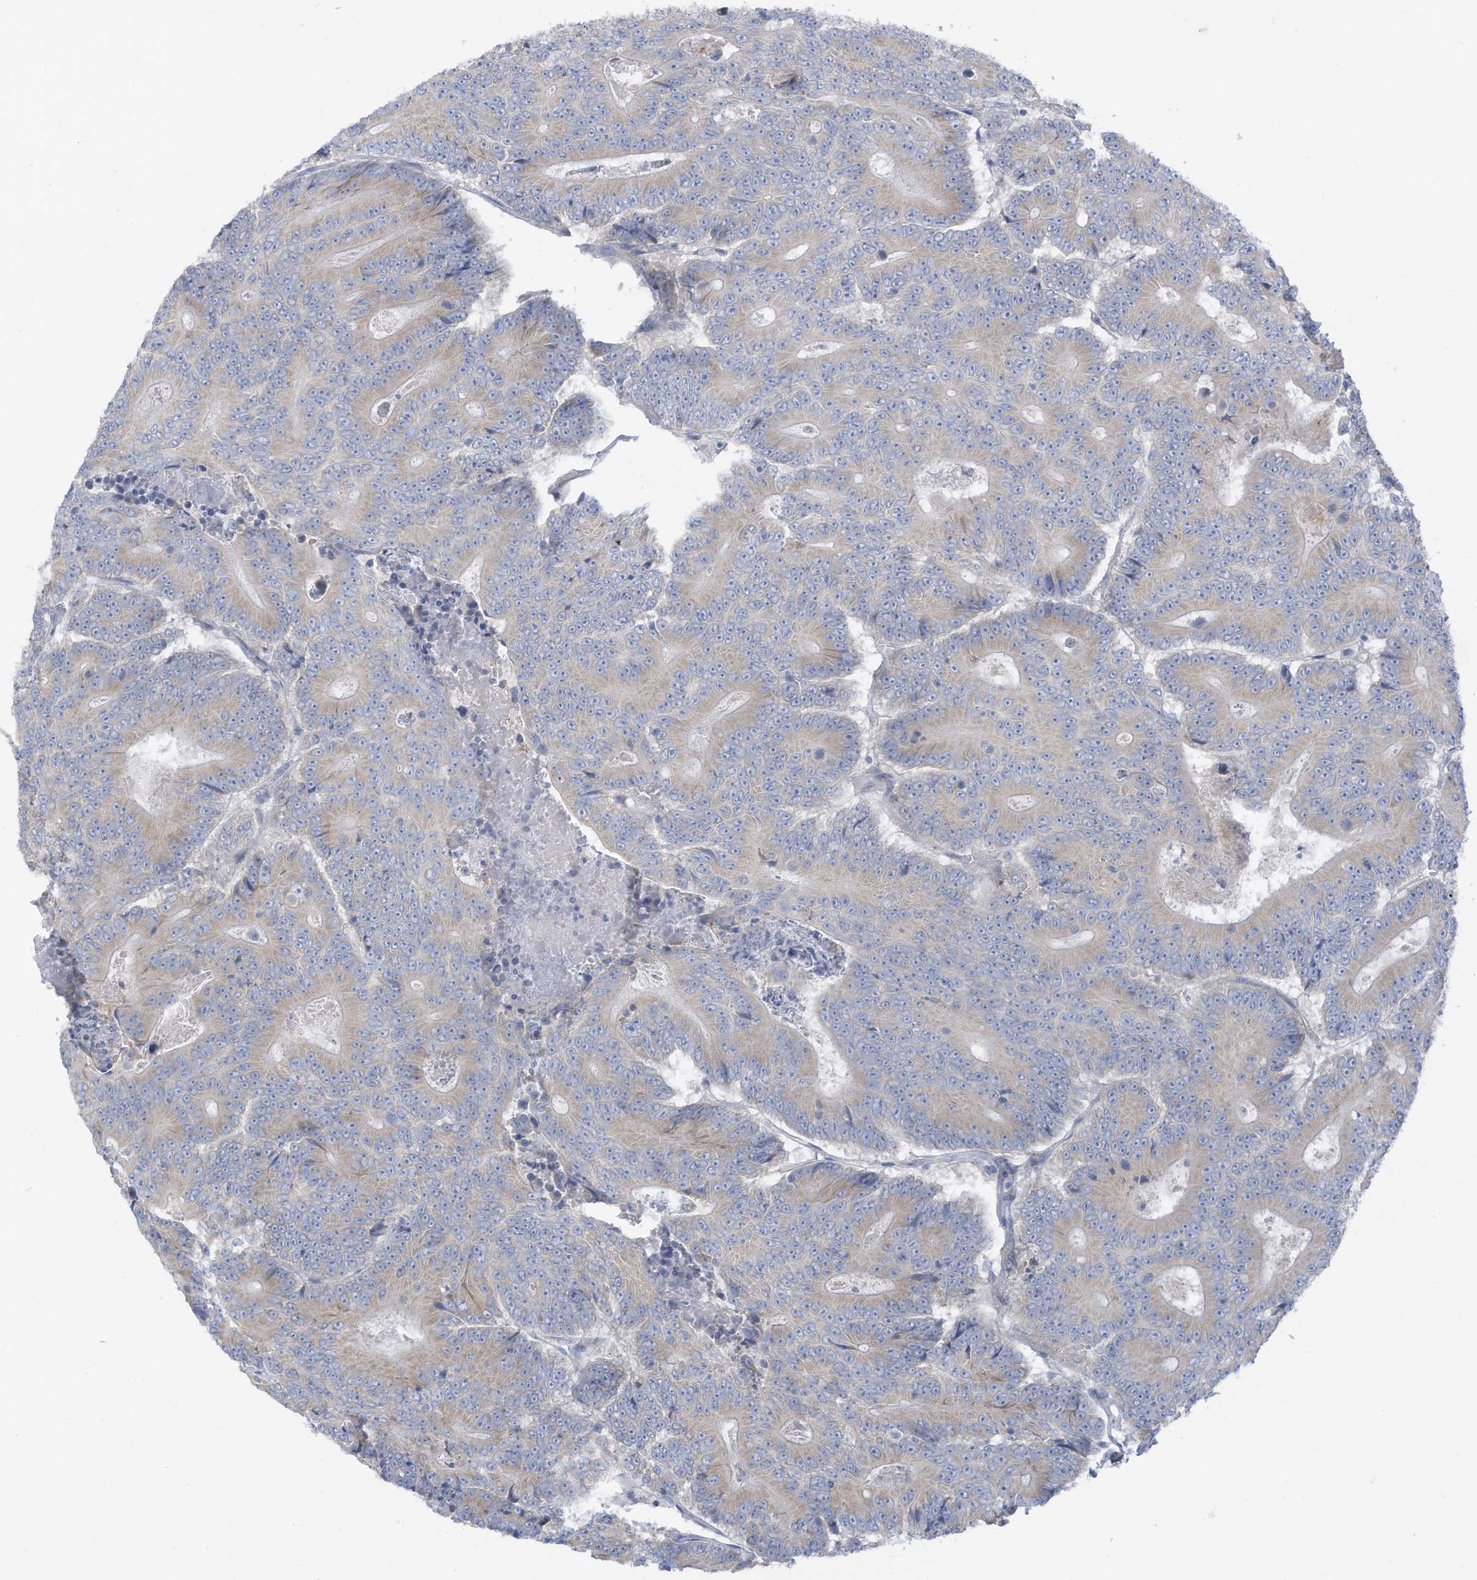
{"staining": {"intensity": "weak", "quantity": "25%-75%", "location": "cytoplasmic/membranous"}, "tissue": "colorectal cancer", "cell_type": "Tumor cells", "image_type": "cancer", "snomed": [{"axis": "morphology", "description": "Adenocarcinoma, NOS"}, {"axis": "topography", "description": "Colon"}], "caption": "Colorectal adenocarcinoma stained for a protein (brown) reveals weak cytoplasmic/membranous positive expression in about 25%-75% of tumor cells.", "gene": "TRMT2B", "patient": {"sex": "male", "age": 83}}